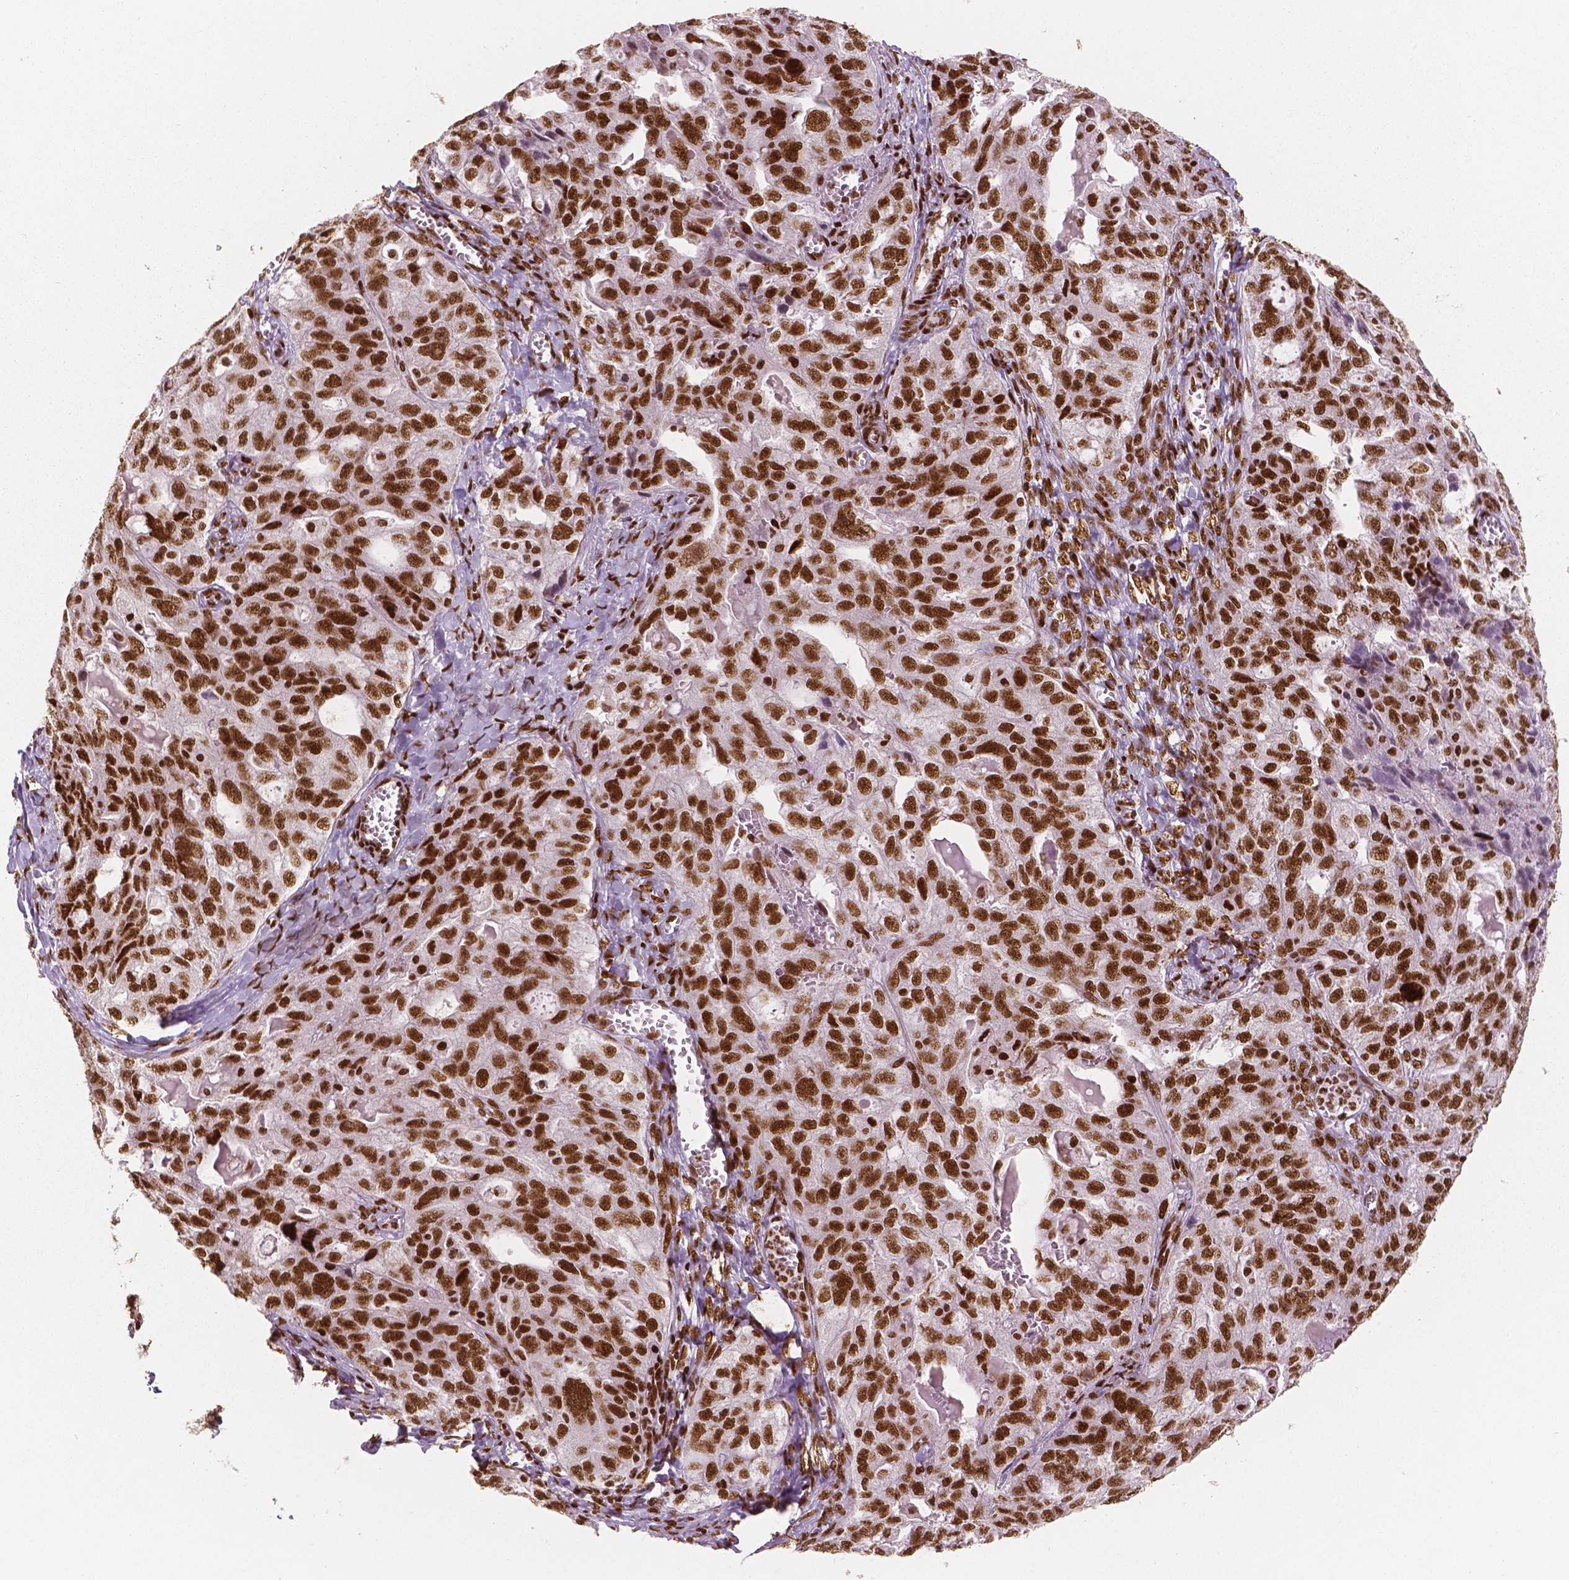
{"staining": {"intensity": "strong", "quantity": ">75%", "location": "nuclear"}, "tissue": "ovarian cancer", "cell_type": "Tumor cells", "image_type": "cancer", "snomed": [{"axis": "morphology", "description": "Cystadenocarcinoma, serous, NOS"}, {"axis": "topography", "description": "Ovary"}], "caption": "The photomicrograph reveals staining of ovarian cancer, revealing strong nuclear protein staining (brown color) within tumor cells.", "gene": "BRD4", "patient": {"sex": "female", "age": 51}}